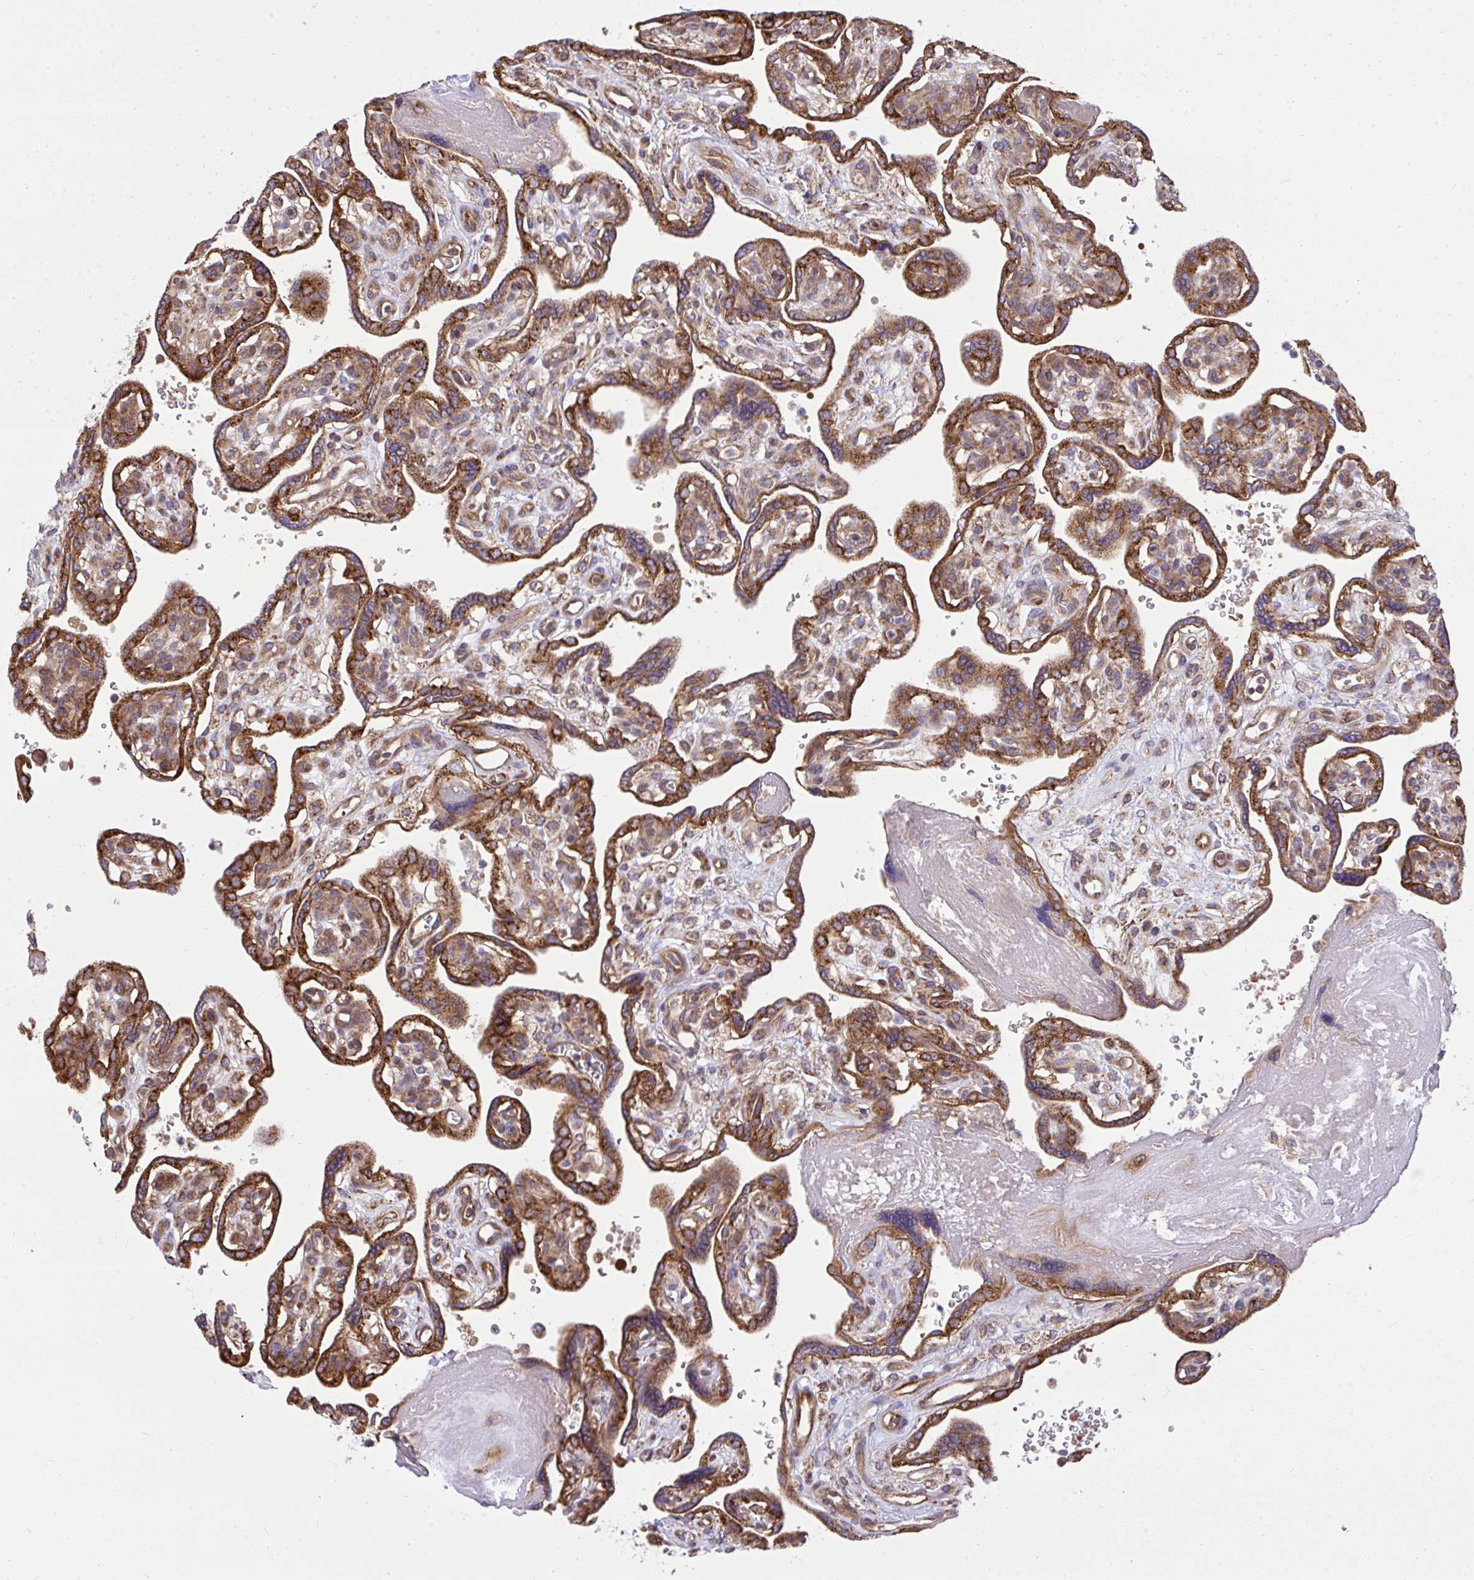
{"staining": {"intensity": "moderate", "quantity": ">75%", "location": "cytoplasmic/membranous"}, "tissue": "placenta", "cell_type": "Decidual cells", "image_type": "normal", "snomed": [{"axis": "morphology", "description": "Normal tissue, NOS"}, {"axis": "topography", "description": "Placenta"}], "caption": "About >75% of decidual cells in normal human placenta display moderate cytoplasmic/membranous protein staining as visualized by brown immunohistochemical staining.", "gene": "NMNAT3", "patient": {"sex": "female", "age": 39}}